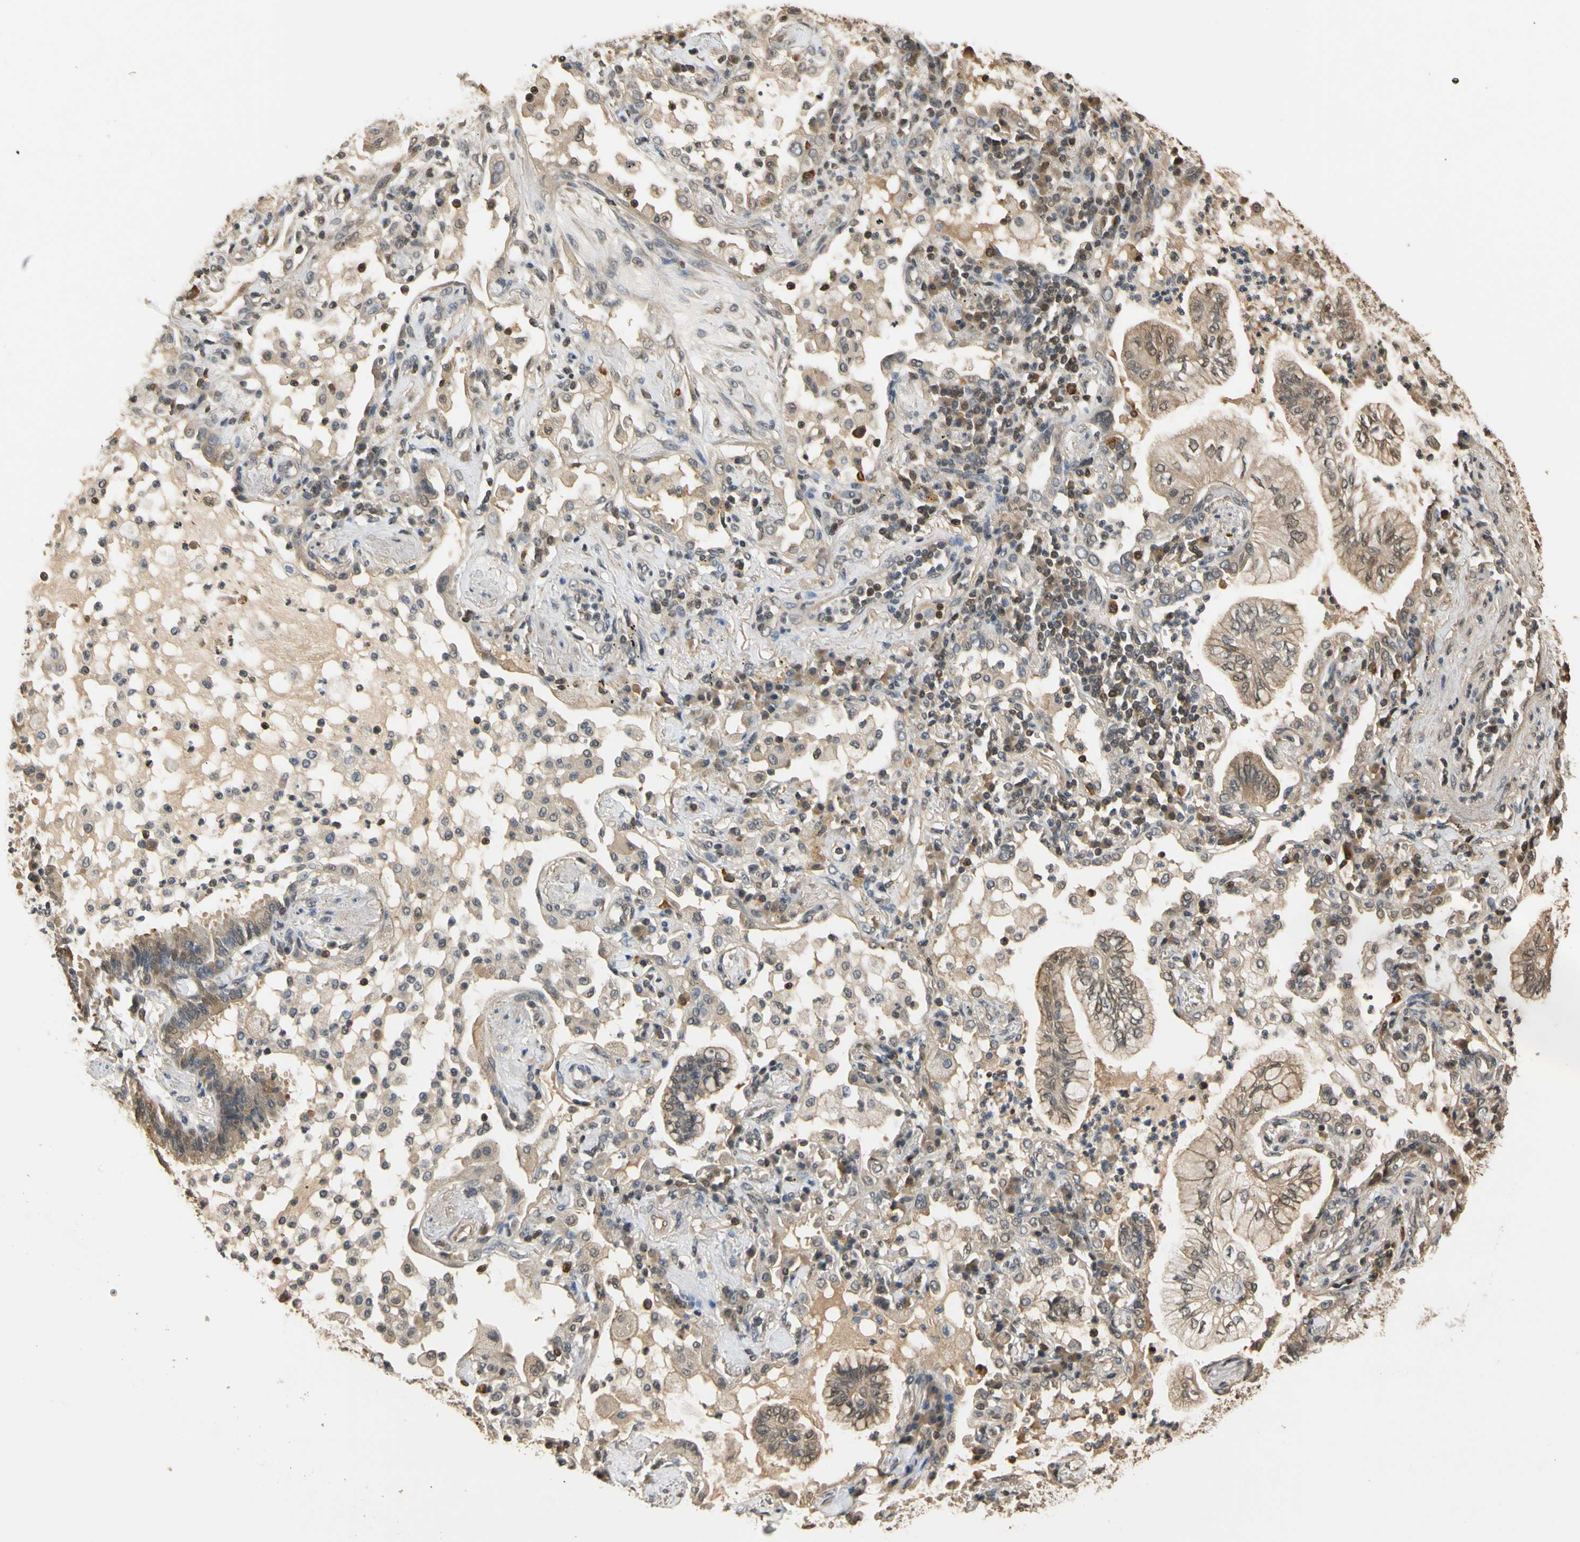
{"staining": {"intensity": "weak", "quantity": ">75%", "location": "cytoplasmic/membranous"}, "tissue": "lung cancer", "cell_type": "Tumor cells", "image_type": "cancer", "snomed": [{"axis": "morphology", "description": "Normal tissue, NOS"}, {"axis": "morphology", "description": "Adenocarcinoma, NOS"}, {"axis": "topography", "description": "Bronchus"}, {"axis": "topography", "description": "Lung"}], "caption": "High-magnification brightfield microscopy of lung cancer stained with DAB (brown) and counterstained with hematoxylin (blue). tumor cells exhibit weak cytoplasmic/membranous staining is seen in about>75% of cells.", "gene": "SOD1", "patient": {"sex": "female", "age": 70}}